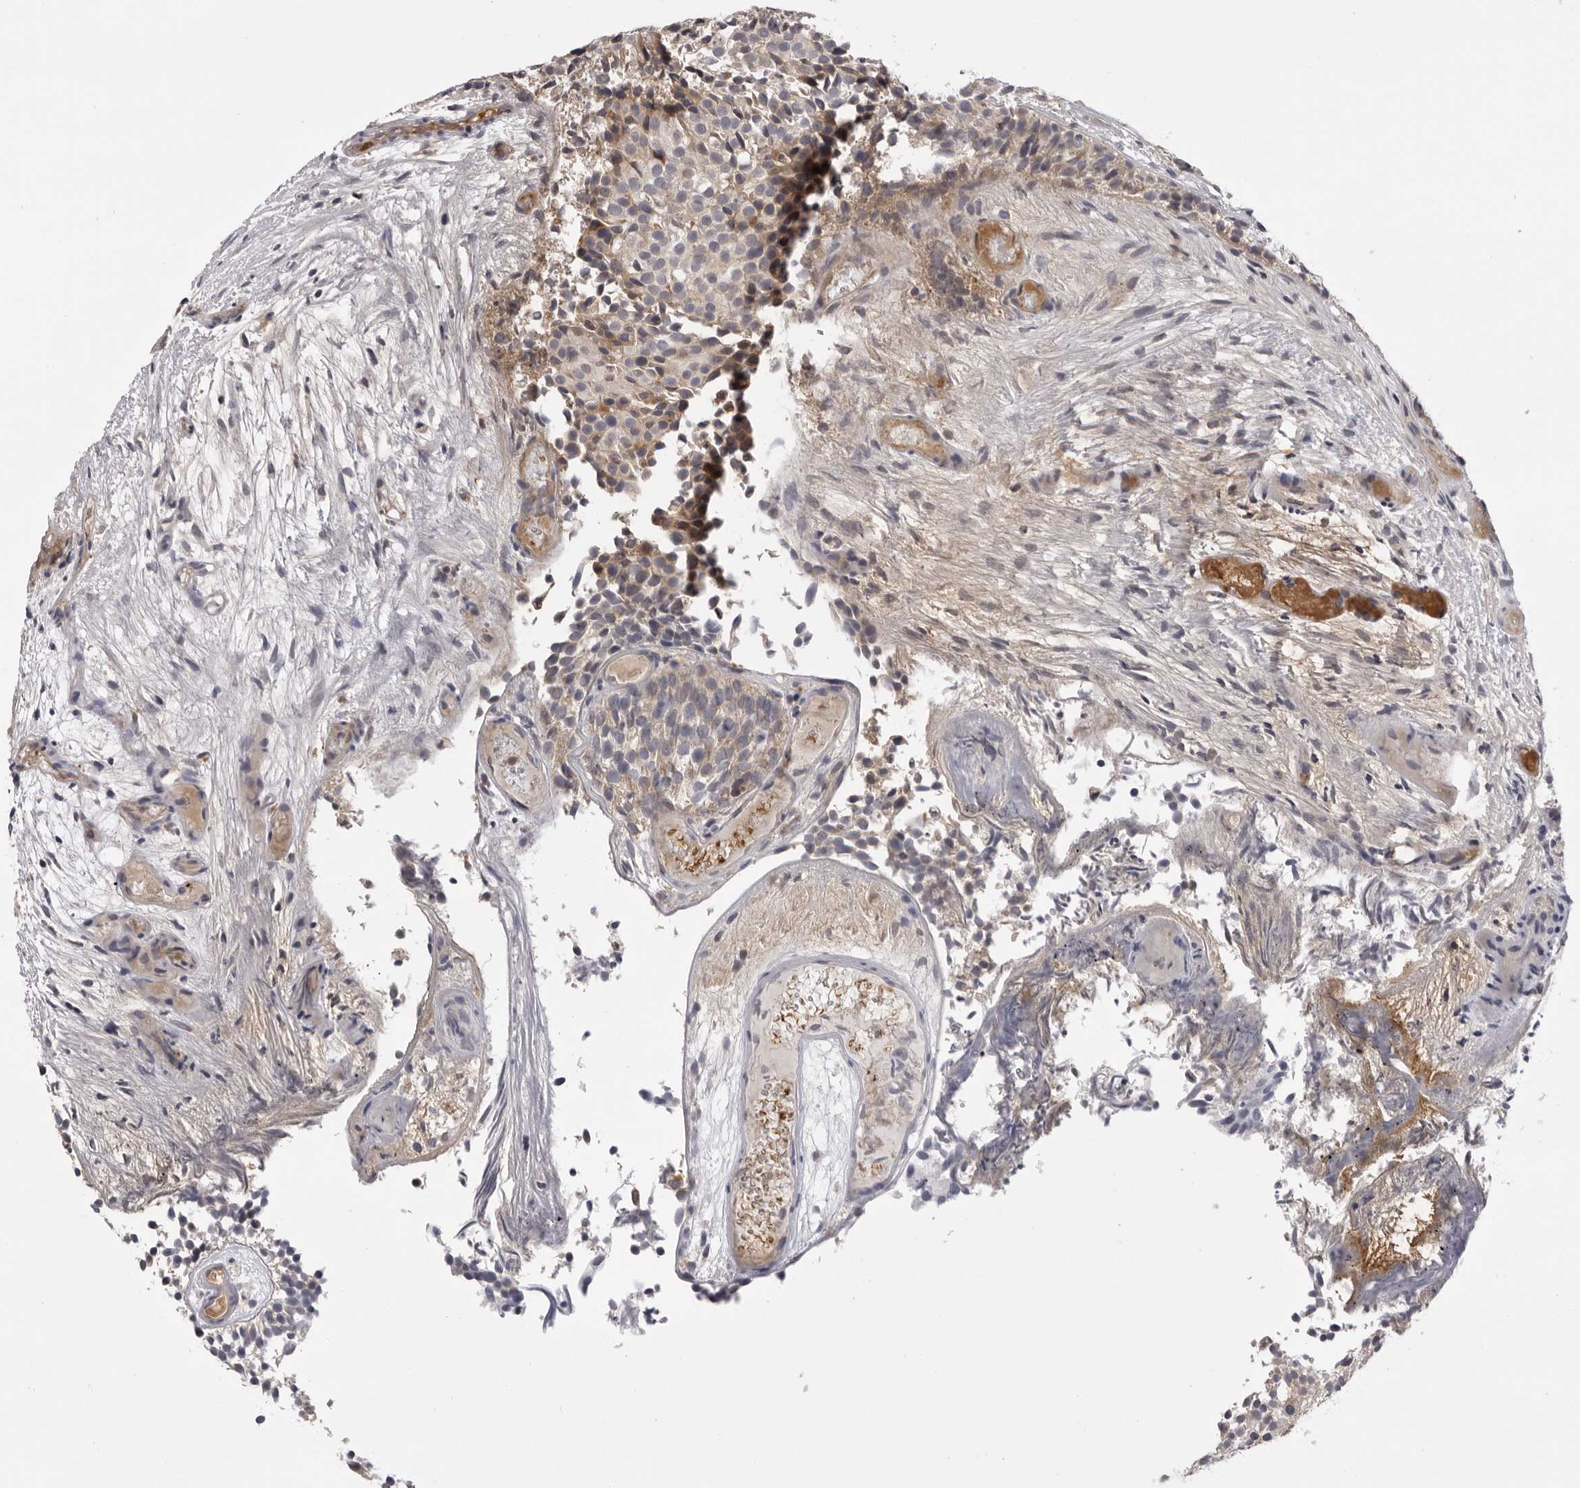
{"staining": {"intensity": "negative", "quantity": "none", "location": "none"}, "tissue": "urothelial cancer", "cell_type": "Tumor cells", "image_type": "cancer", "snomed": [{"axis": "morphology", "description": "Urothelial carcinoma, Low grade"}, {"axis": "topography", "description": "Urinary bladder"}], "caption": "A high-resolution image shows immunohistochemistry staining of urothelial cancer, which displays no significant positivity in tumor cells.", "gene": "PLEKHF2", "patient": {"sex": "male", "age": 86}}